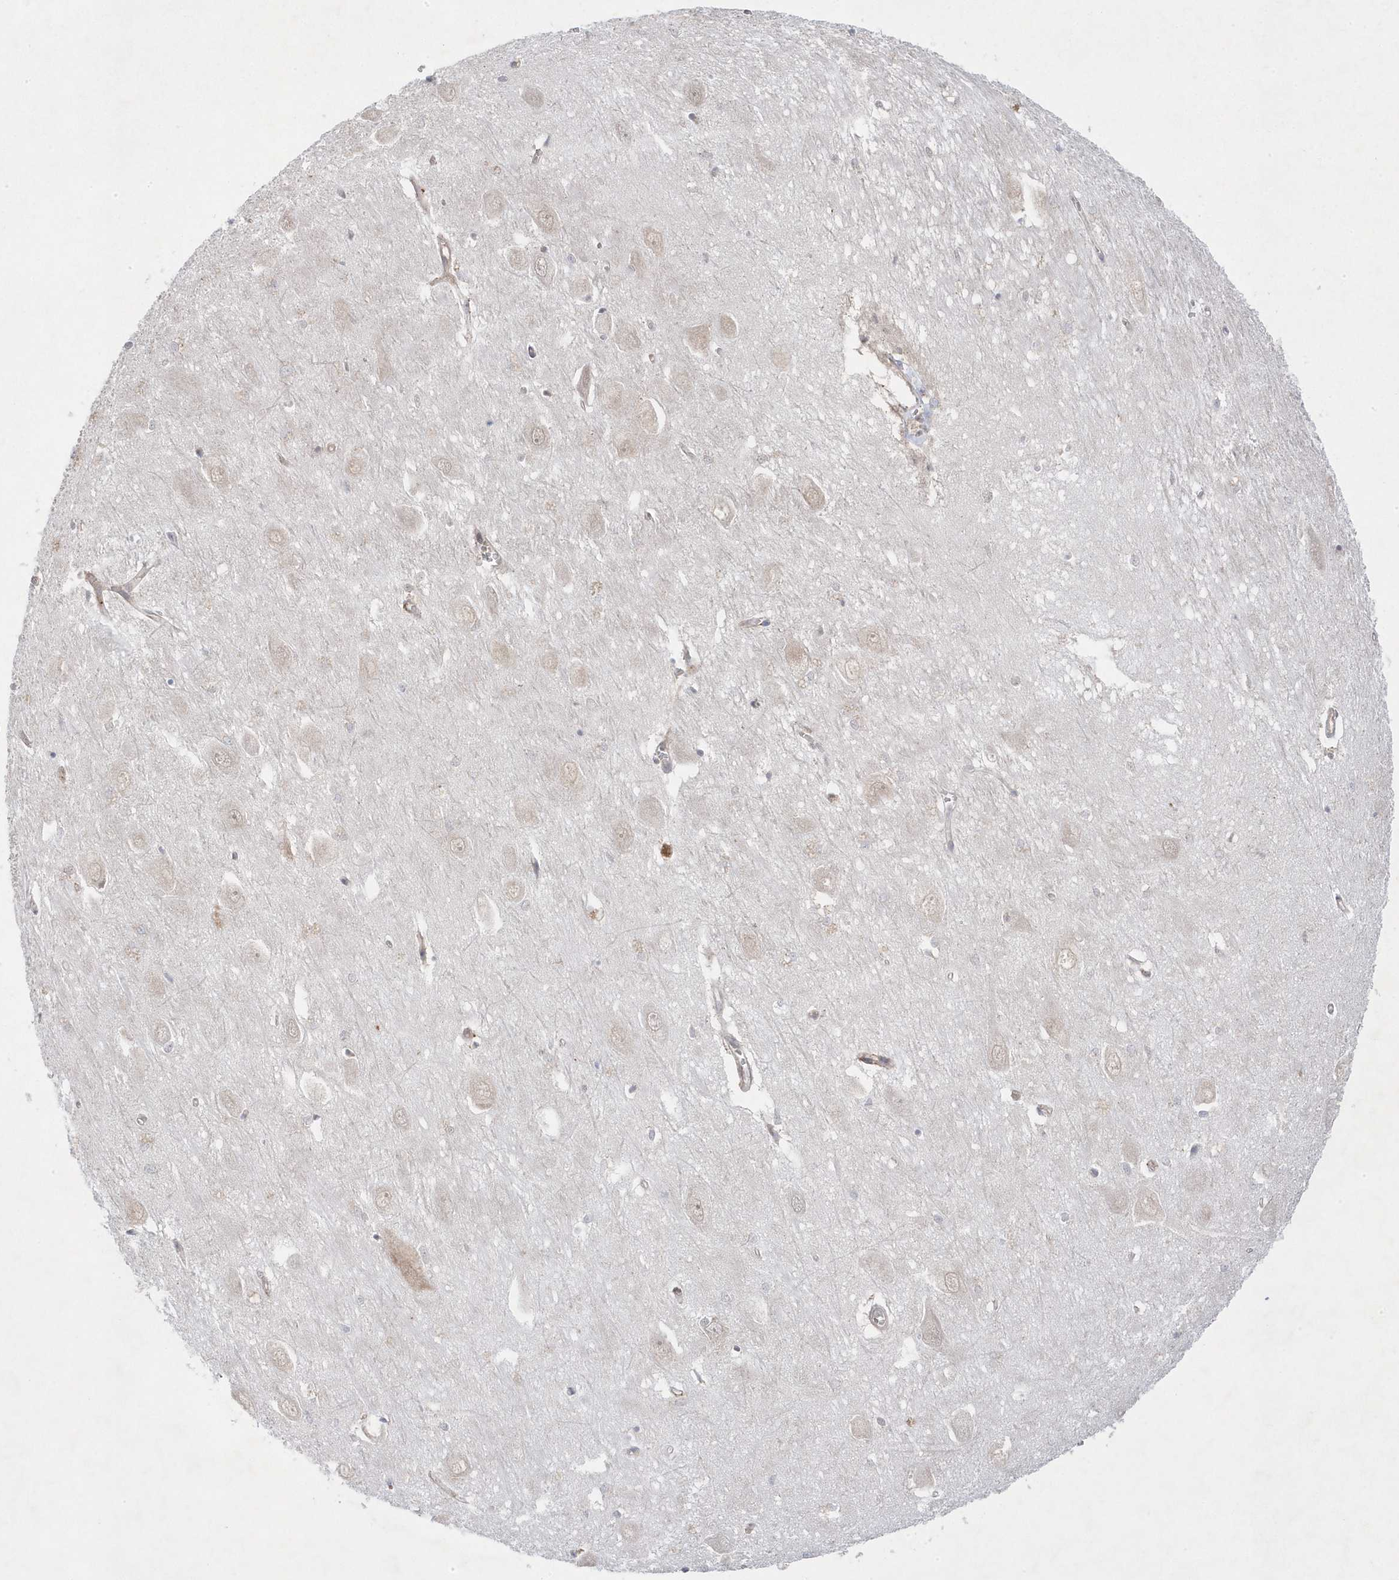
{"staining": {"intensity": "weak", "quantity": "<25%", "location": "cytoplasmic/membranous"}, "tissue": "hippocampus", "cell_type": "Glial cells", "image_type": "normal", "snomed": [{"axis": "morphology", "description": "Normal tissue, NOS"}, {"axis": "topography", "description": "Hippocampus"}], "caption": "DAB (3,3'-diaminobenzidine) immunohistochemical staining of normal hippocampus reveals no significant staining in glial cells. Nuclei are stained in blue.", "gene": "ANAPC1", "patient": {"sex": "female", "age": 64}}